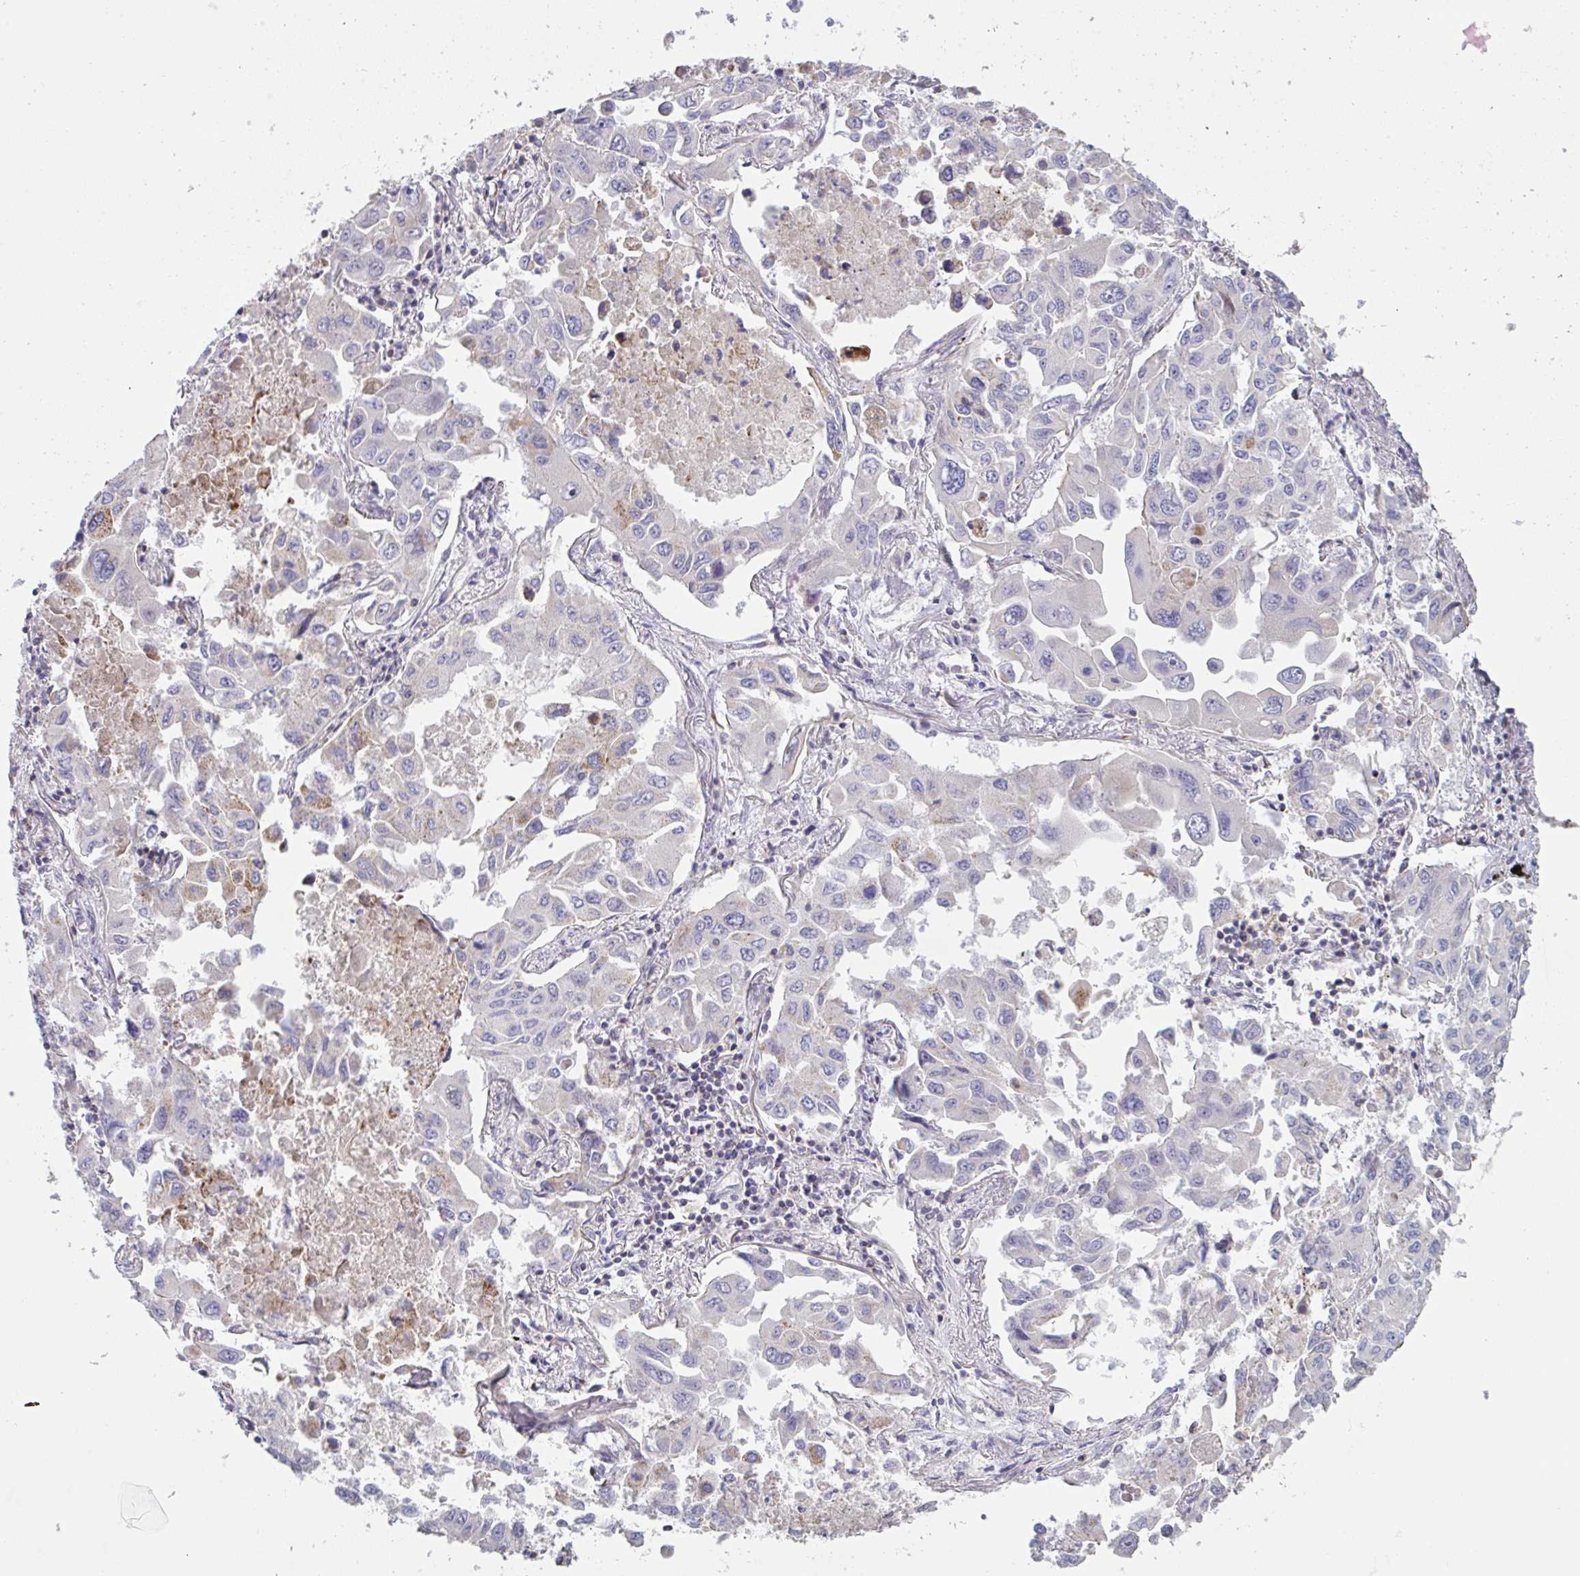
{"staining": {"intensity": "negative", "quantity": "none", "location": "none"}, "tissue": "lung cancer", "cell_type": "Tumor cells", "image_type": "cancer", "snomed": [{"axis": "morphology", "description": "Adenocarcinoma, NOS"}, {"axis": "topography", "description": "Lung"}], "caption": "There is no significant staining in tumor cells of lung cancer.", "gene": "MICOS10", "patient": {"sex": "male", "age": 64}}